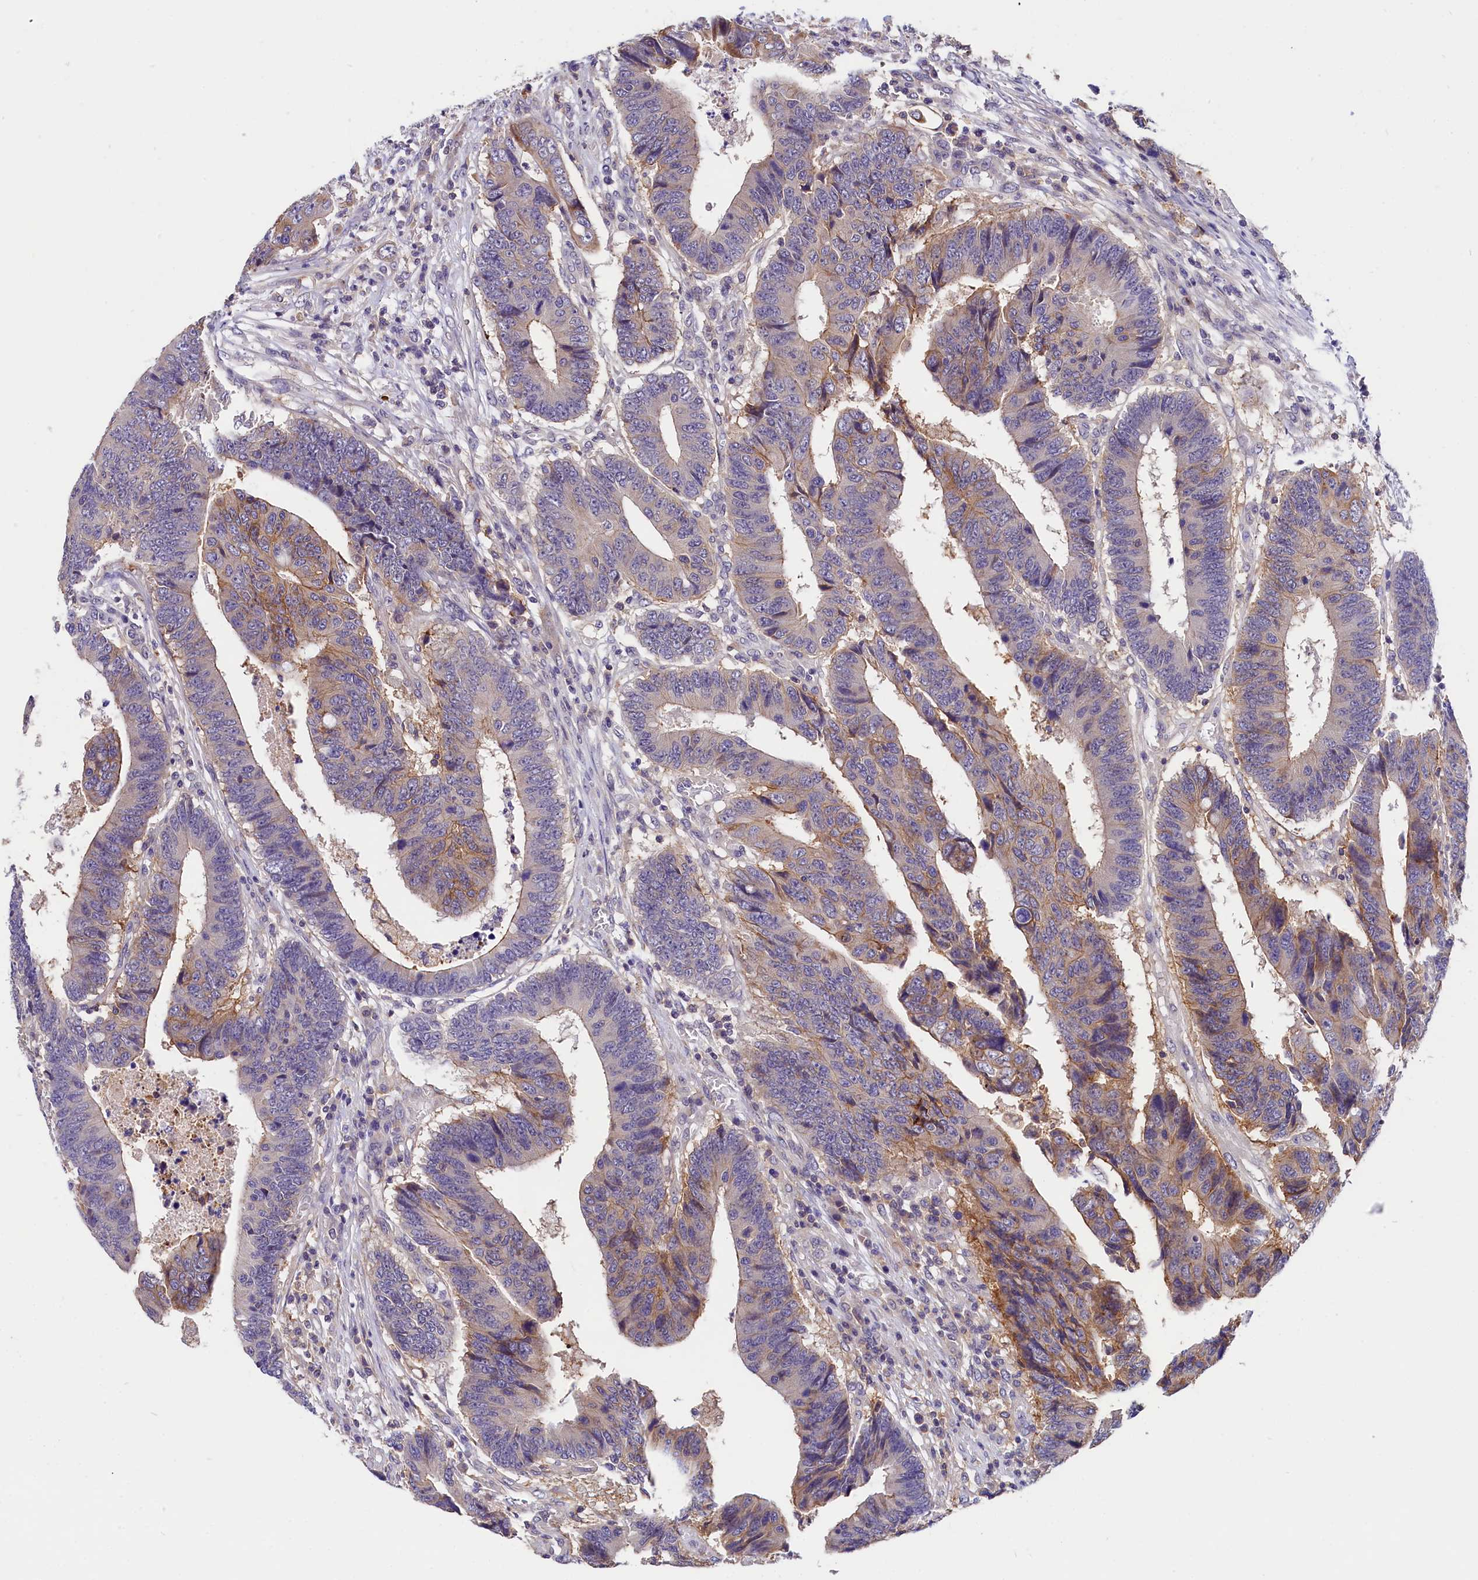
{"staining": {"intensity": "moderate", "quantity": "<25%", "location": "cytoplasmic/membranous"}, "tissue": "colorectal cancer", "cell_type": "Tumor cells", "image_type": "cancer", "snomed": [{"axis": "morphology", "description": "Adenocarcinoma, NOS"}, {"axis": "topography", "description": "Rectum"}], "caption": "A brown stain highlights moderate cytoplasmic/membranous positivity of a protein in human colorectal cancer (adenocarcinoma) tumor cells.", "gene": "OAS3", "patient": {"sex": "male", "age": 84}}